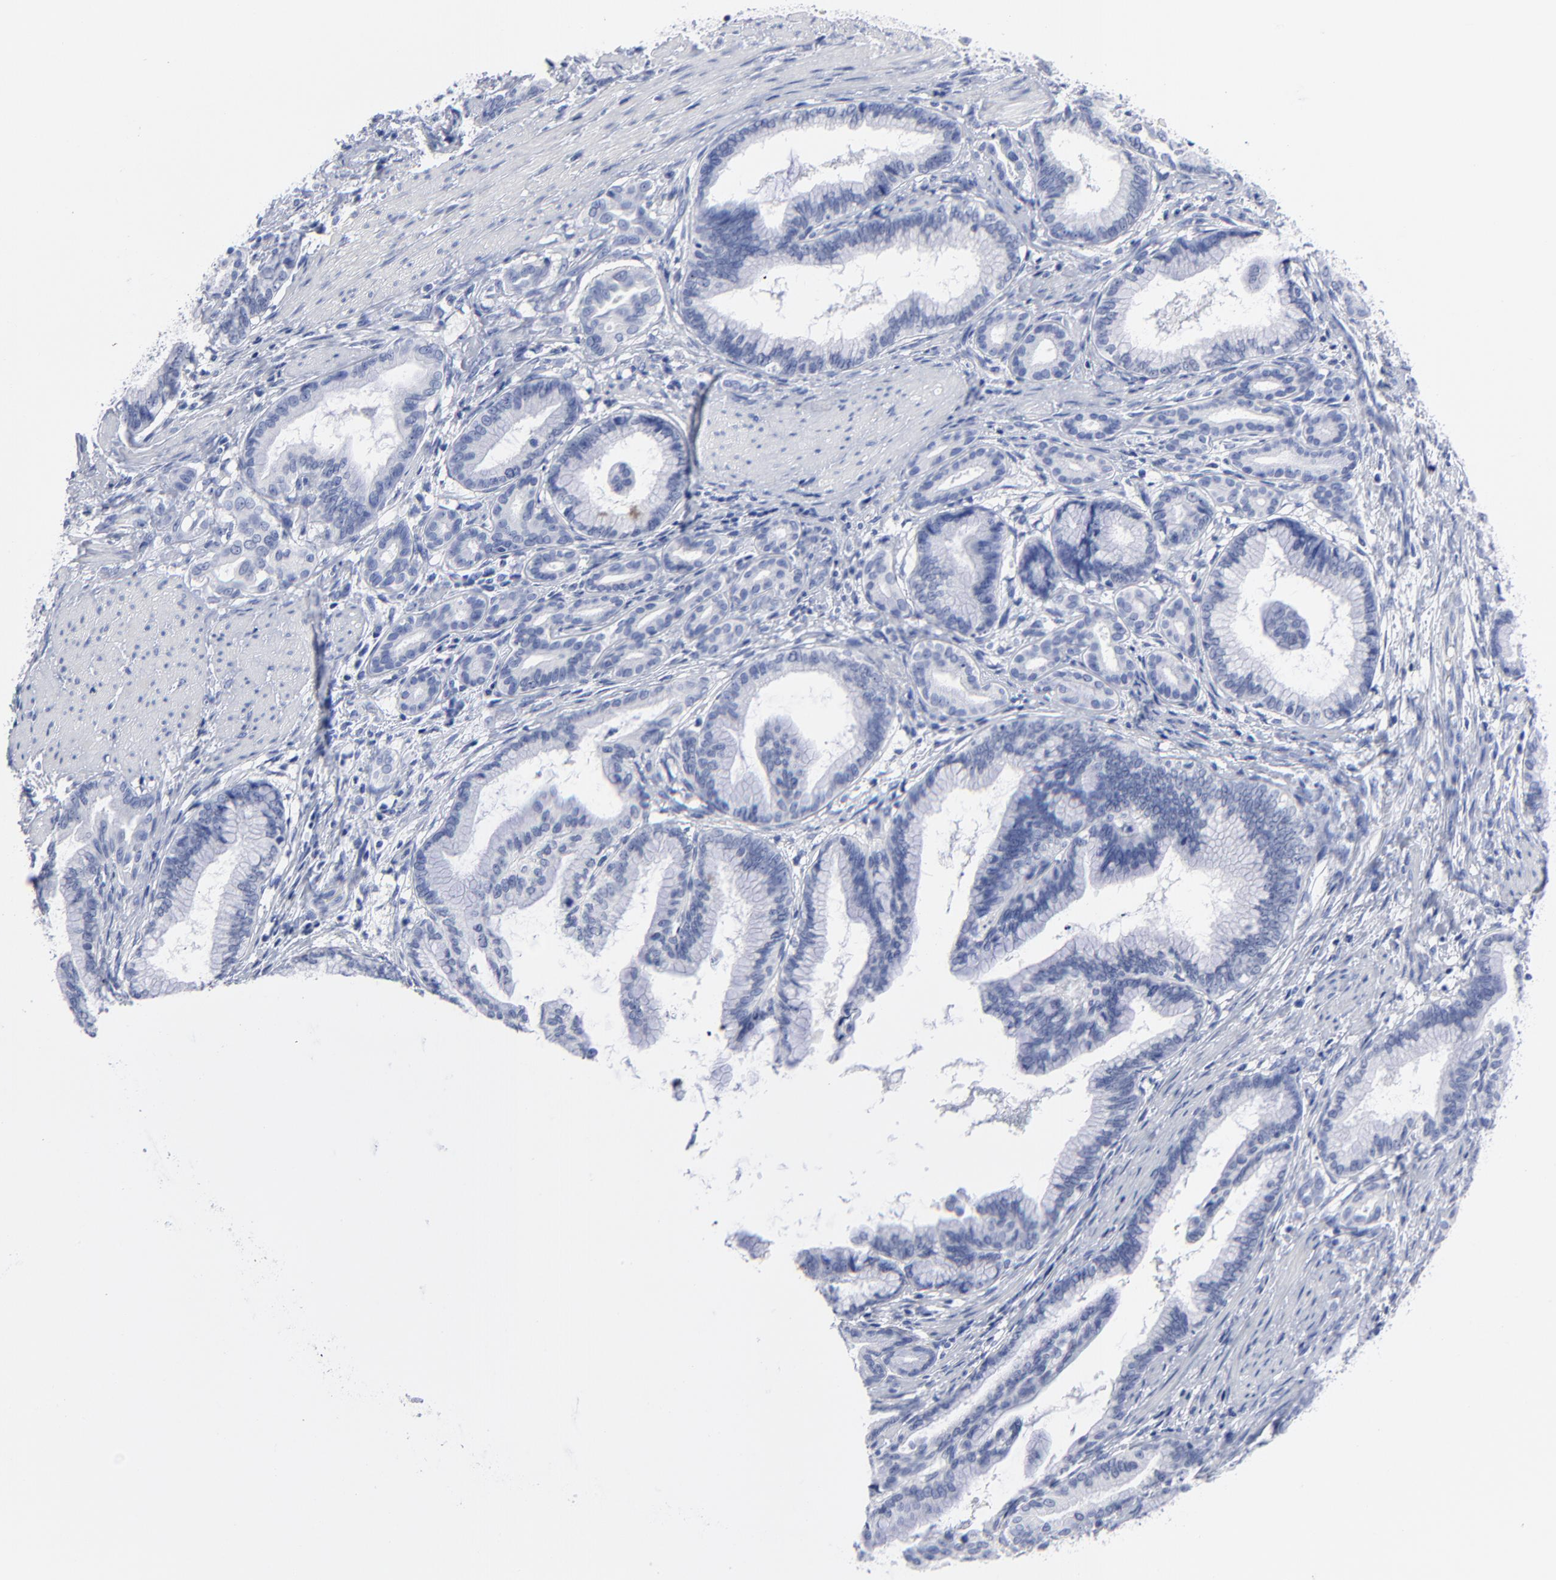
{"staining": {"intensity": "negative", "quantity": "none", "location": "none"}, "tissue": "pancreatic cancer", "cell_type": "Tumor cells", "image_type": "cancer", "snomed": [{"axis": "morphology", "description": "Adenocarcinoma, NOS"}, {"axis": "topography", "description": "Pancreas"}], "caption": "There is no significant staining in tumor cells of pancreatic cancer.", "gene": "ACY1", "patient": {"sex": "female", "age": 64}}